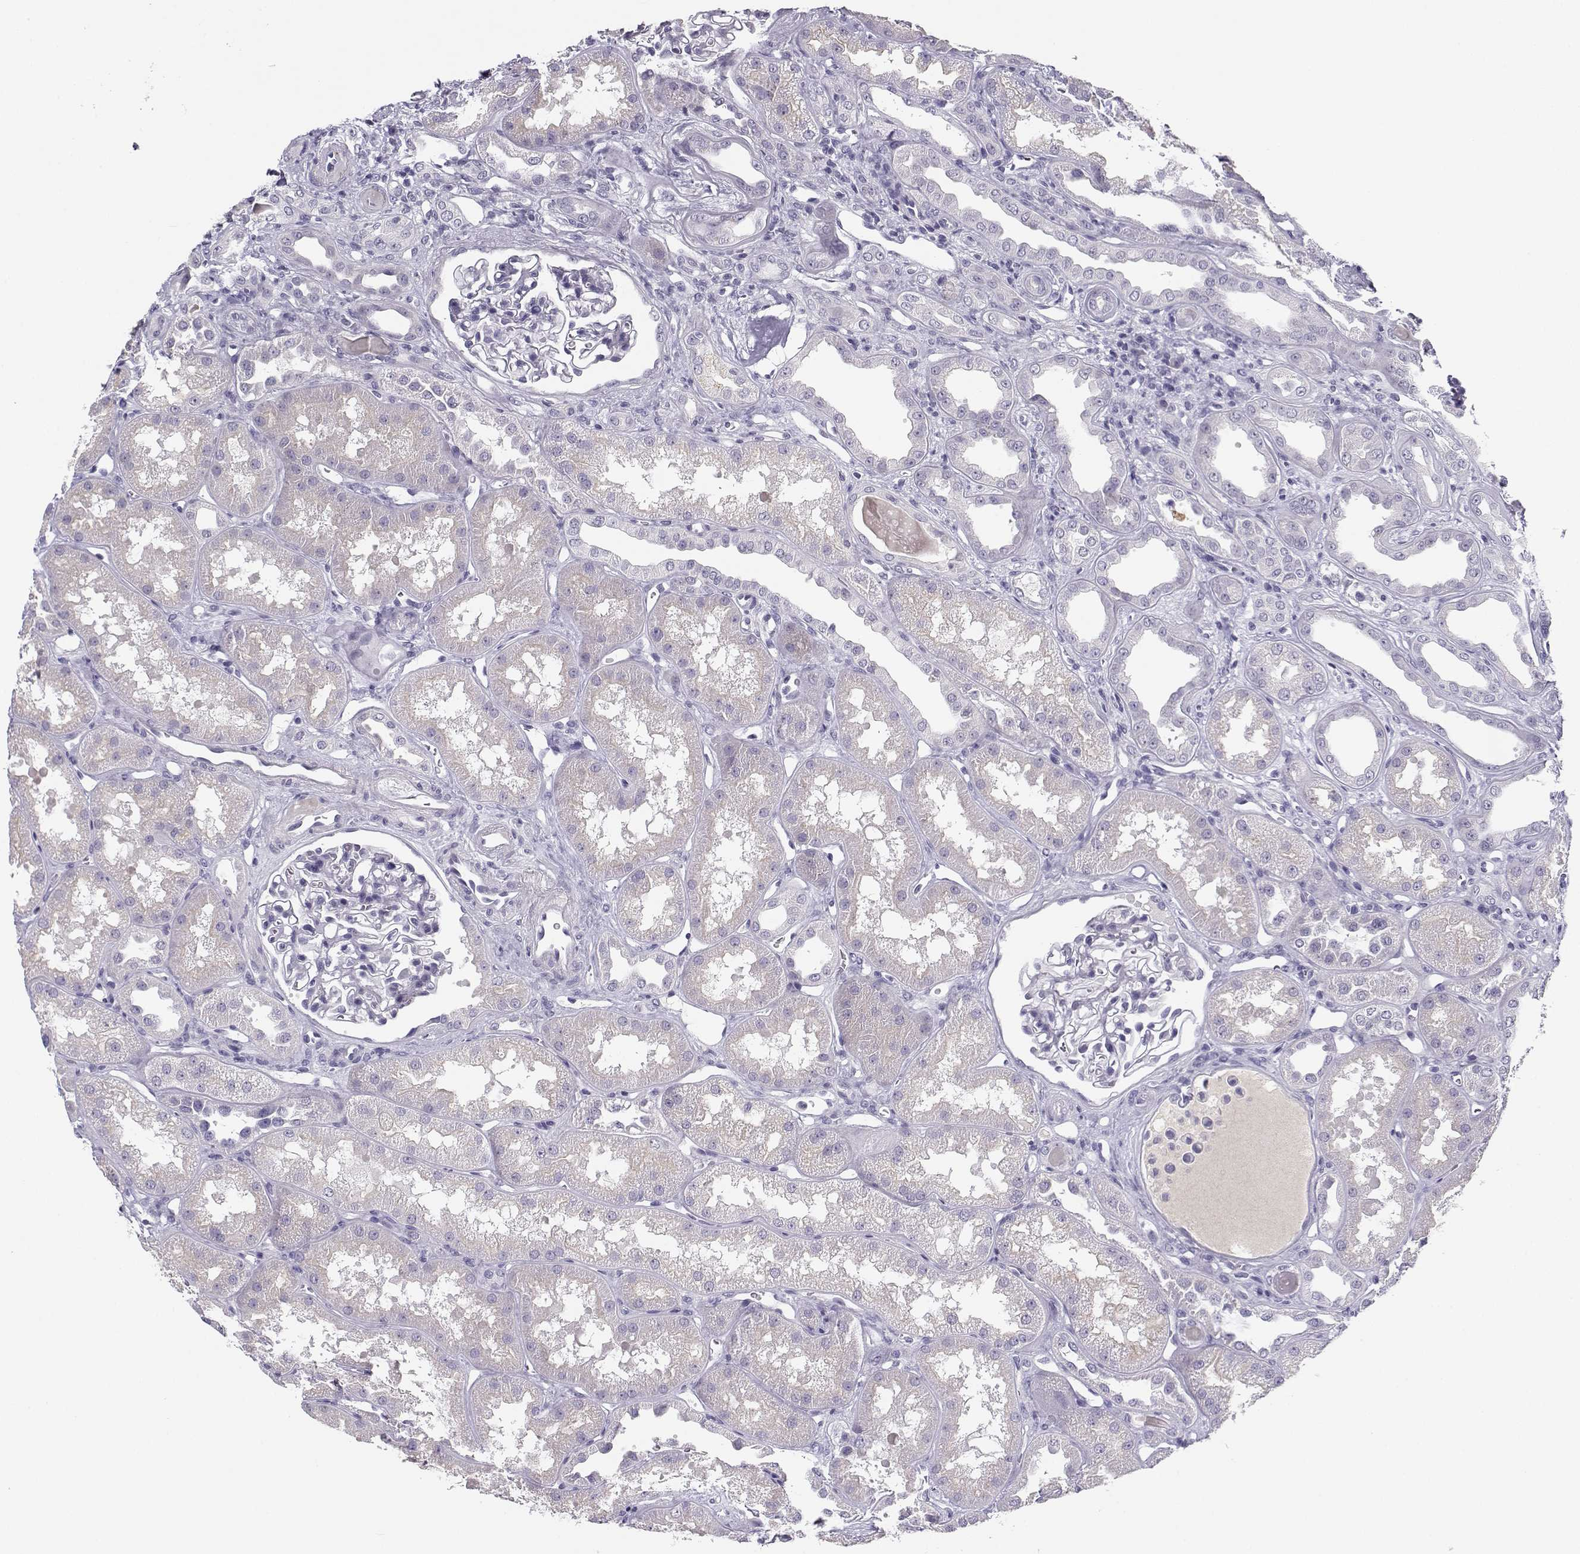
{"staining": {"intensity": "negative", "quantity": "none", "location": "none"}, "tissue": "kidney", "cell_type": "Cells in glomeruli", "image_type": "normal", "snomed": [{"axis": "morphology", "description": "Normal tissue, NOS"}, {"axis": "topography", "description": "Kidney"}], "caption": "DAB (3,3'-diaminobenzidine) immunohistochemical staining of unremarkable kidney reveals no significant staining in cells in glomeruli.", "gene": "CFAP77", "patient": {"sex": "male", "age": 61}}